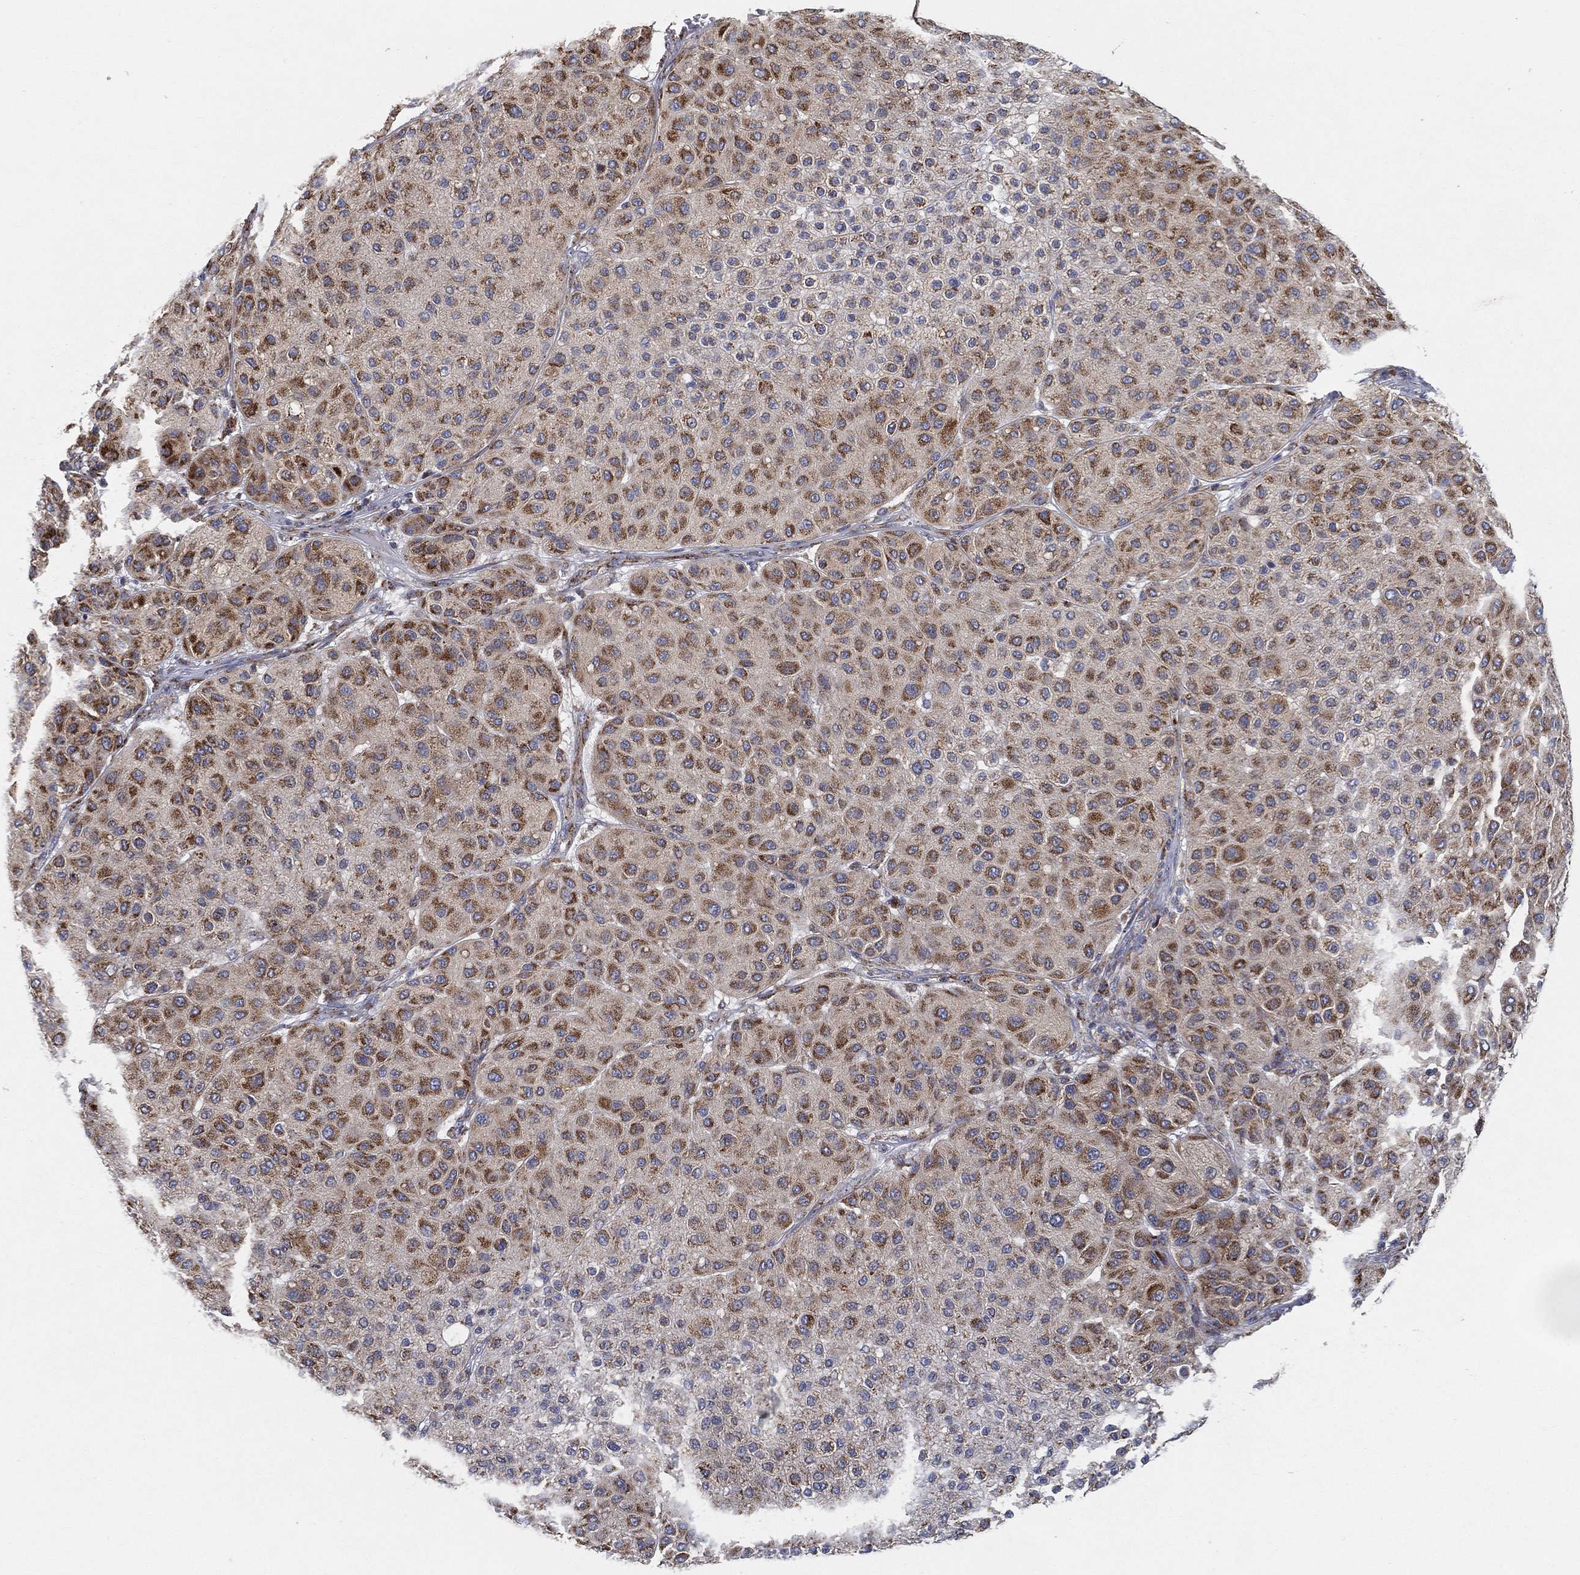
{"staining": {"intensity": "strong", "quantity": "25%-75%", "location": "cytoplasmic/membranous"}, "tissue": "melanoma", "cell_type": "Tumor cells", "image_type": "cancer", "snomed": [{"axis": "morphology", "description": "Malignant melanoma, Metastatic site"}, {"axis": "topography", "description": "Smooth muscle"}], "caption": "This is an image of immunohistochemistry (IHC) staining of melanoma, which shows strong positivity in the cytoplasmic/membranous of tumor cells.", "gene": "GCAT", "patient": {"sex": "male", "age": 41}}